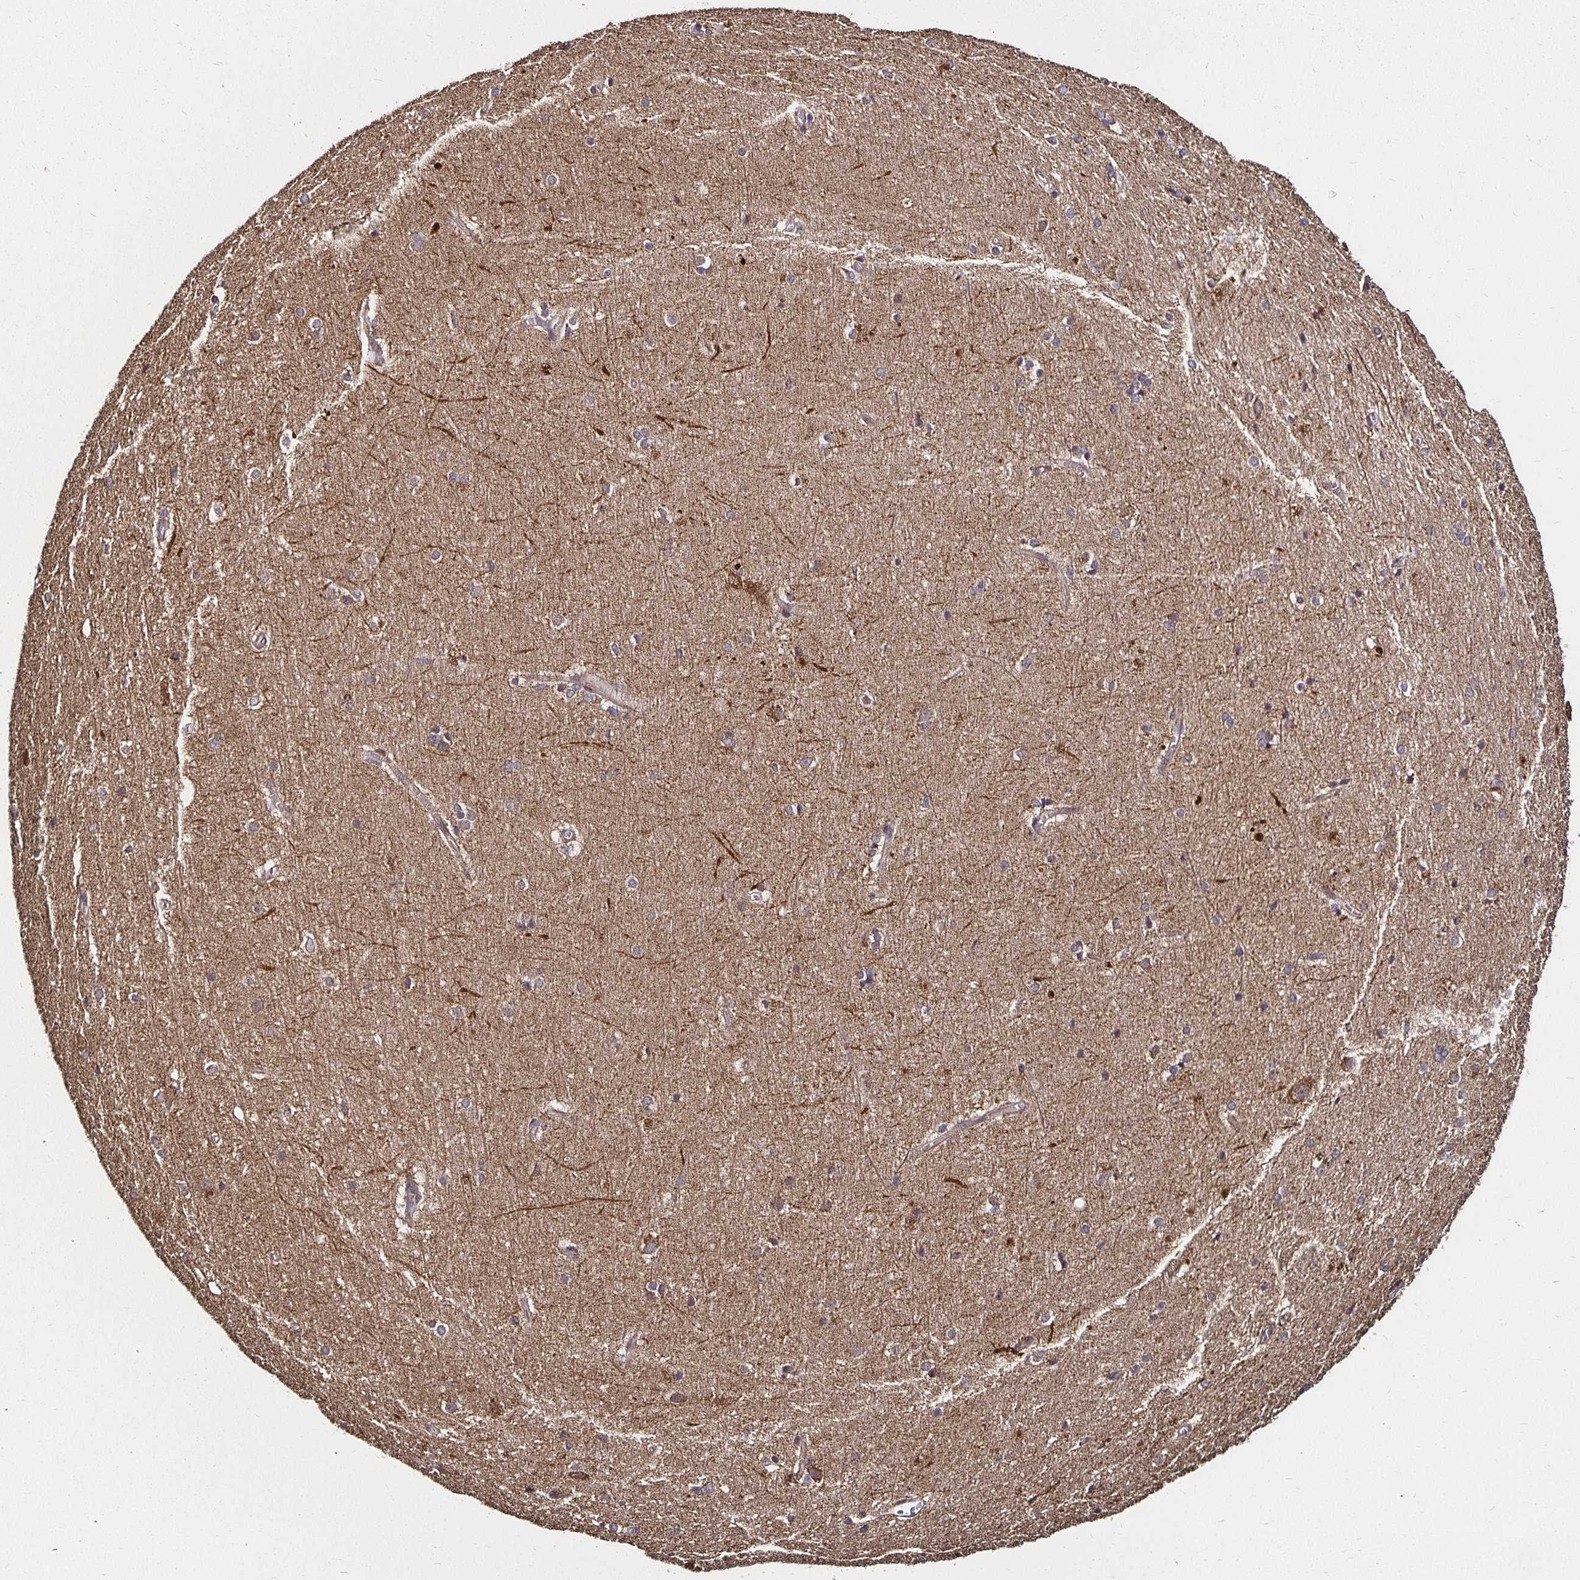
{"staining": {"intensity": "weak", "quantity": "25%-75%", "location": "cytoplasmic/membranous"}, "tissue": "hippocampus", "cell_type": "Glial cells", "image_type": "normal", "snomed": [{"axis": "morphology", "description": "Normal tissue, NOS"}, {"axis": "topography", "description": "Cerebral cortex"}, {"axis": "topography", "description": "Hippocampus"}], "caption": "This image displays immunohistochemistry staining of unremarkable human hippocampus, with low weak cytoplasmic/membranous positivity in about 25%-75% of glial cells.", "gene": "MLST8", "patient": {"sex": "female", "age": 19}}